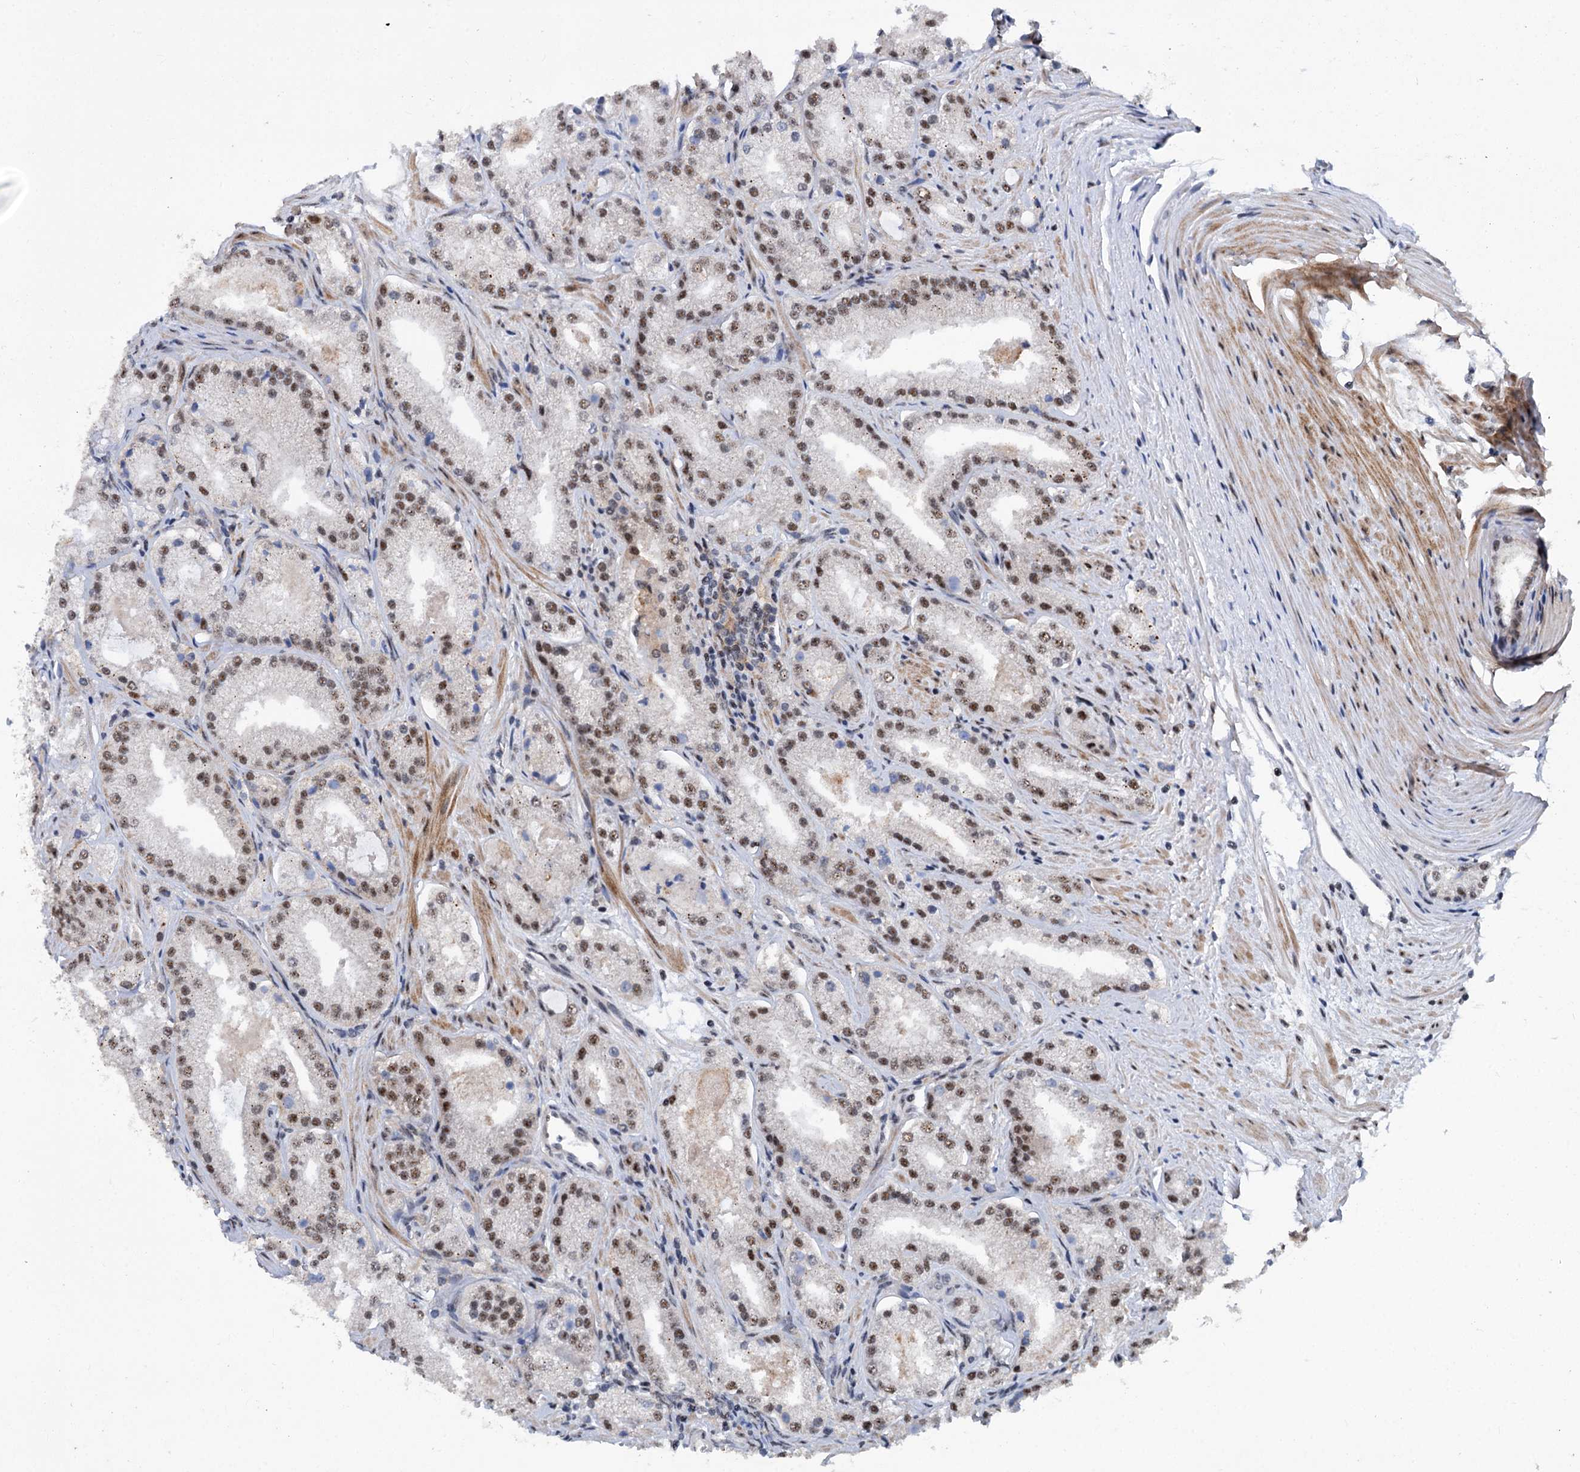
{"staining": {"intensity": "moderate", "quantity": "25%-75%", "location": "nuclear"}, "tissue": "prostate cancer", "cell_type": "Tumor cells", "image_type": "cancer", "snomed": [{"axis": "morphology", "description": "Adenocarcinoma, Low grade"}, {"axis": "topography", "description": "Prostate"}], "caption": "This photomicrograph exhibits immunohistochemistry staining of human low-grade adenocarcinoma (prostate), with medium moderate nuclear positivity in approximately 25%-75% of tumor cells.", "gene": "PHF8", "patient": {"sex": "male", "age": 69}}